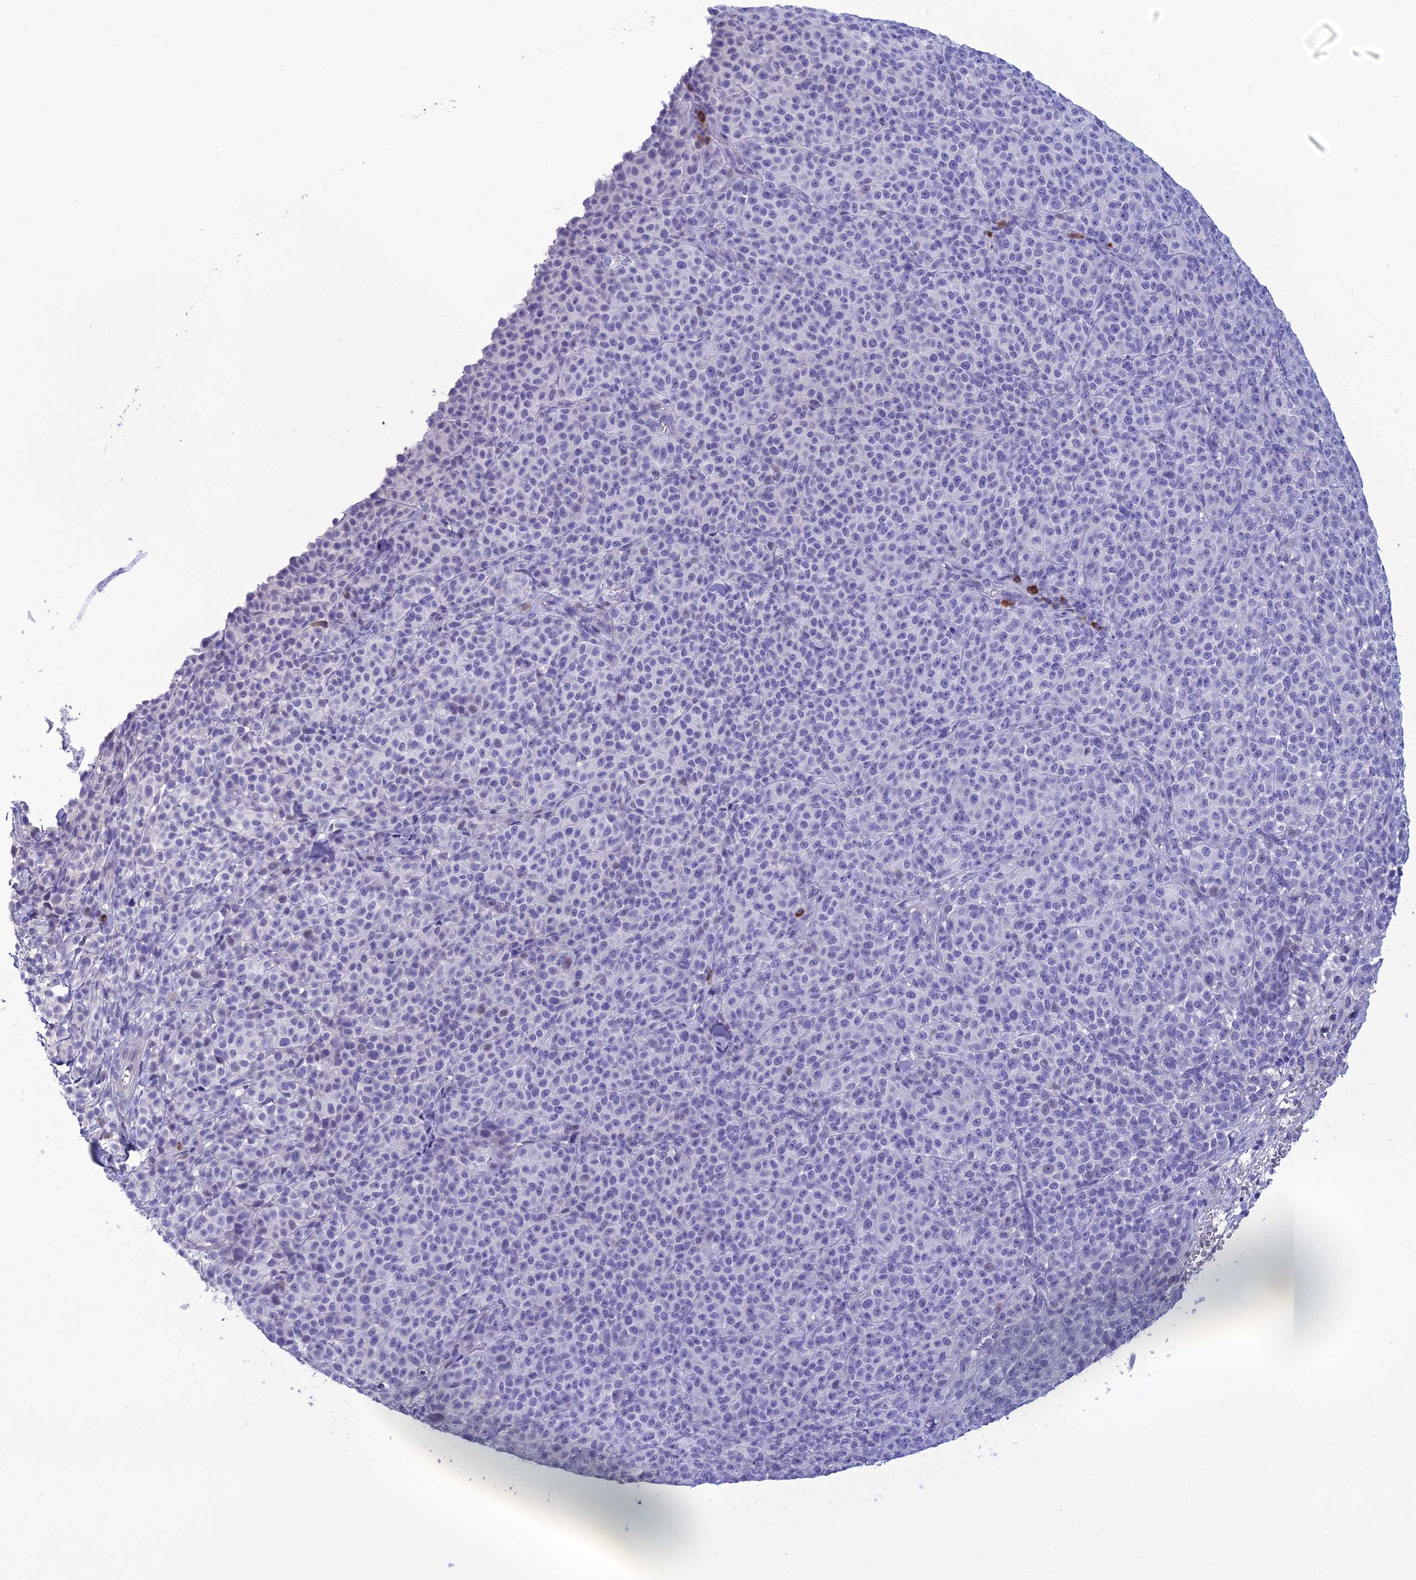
{"staining": {"intensity": "negative", "quantity": "none", "location": "none"}, "tissue": "melanoma", "cell_type": "Tumor cells", "image_type": "cancer", "snomed": [{"axis": "morphology", "description": "Normal tissue, NOS"}, {"axis": "morphology", "description": "Malignant melanoma, NOS"}, {"axis": "topography", "description": "Skin"}], "caption": "A photomicrograph of melanoma stained for a protein shows no brown staining in tumor cells. Brightfield microscopy of IHC stained with DAB (brown) and hematoxylin (blue), captured at high magnification.", "gene": "CRB2", "patient": {"sex": "female", "age": 34}}